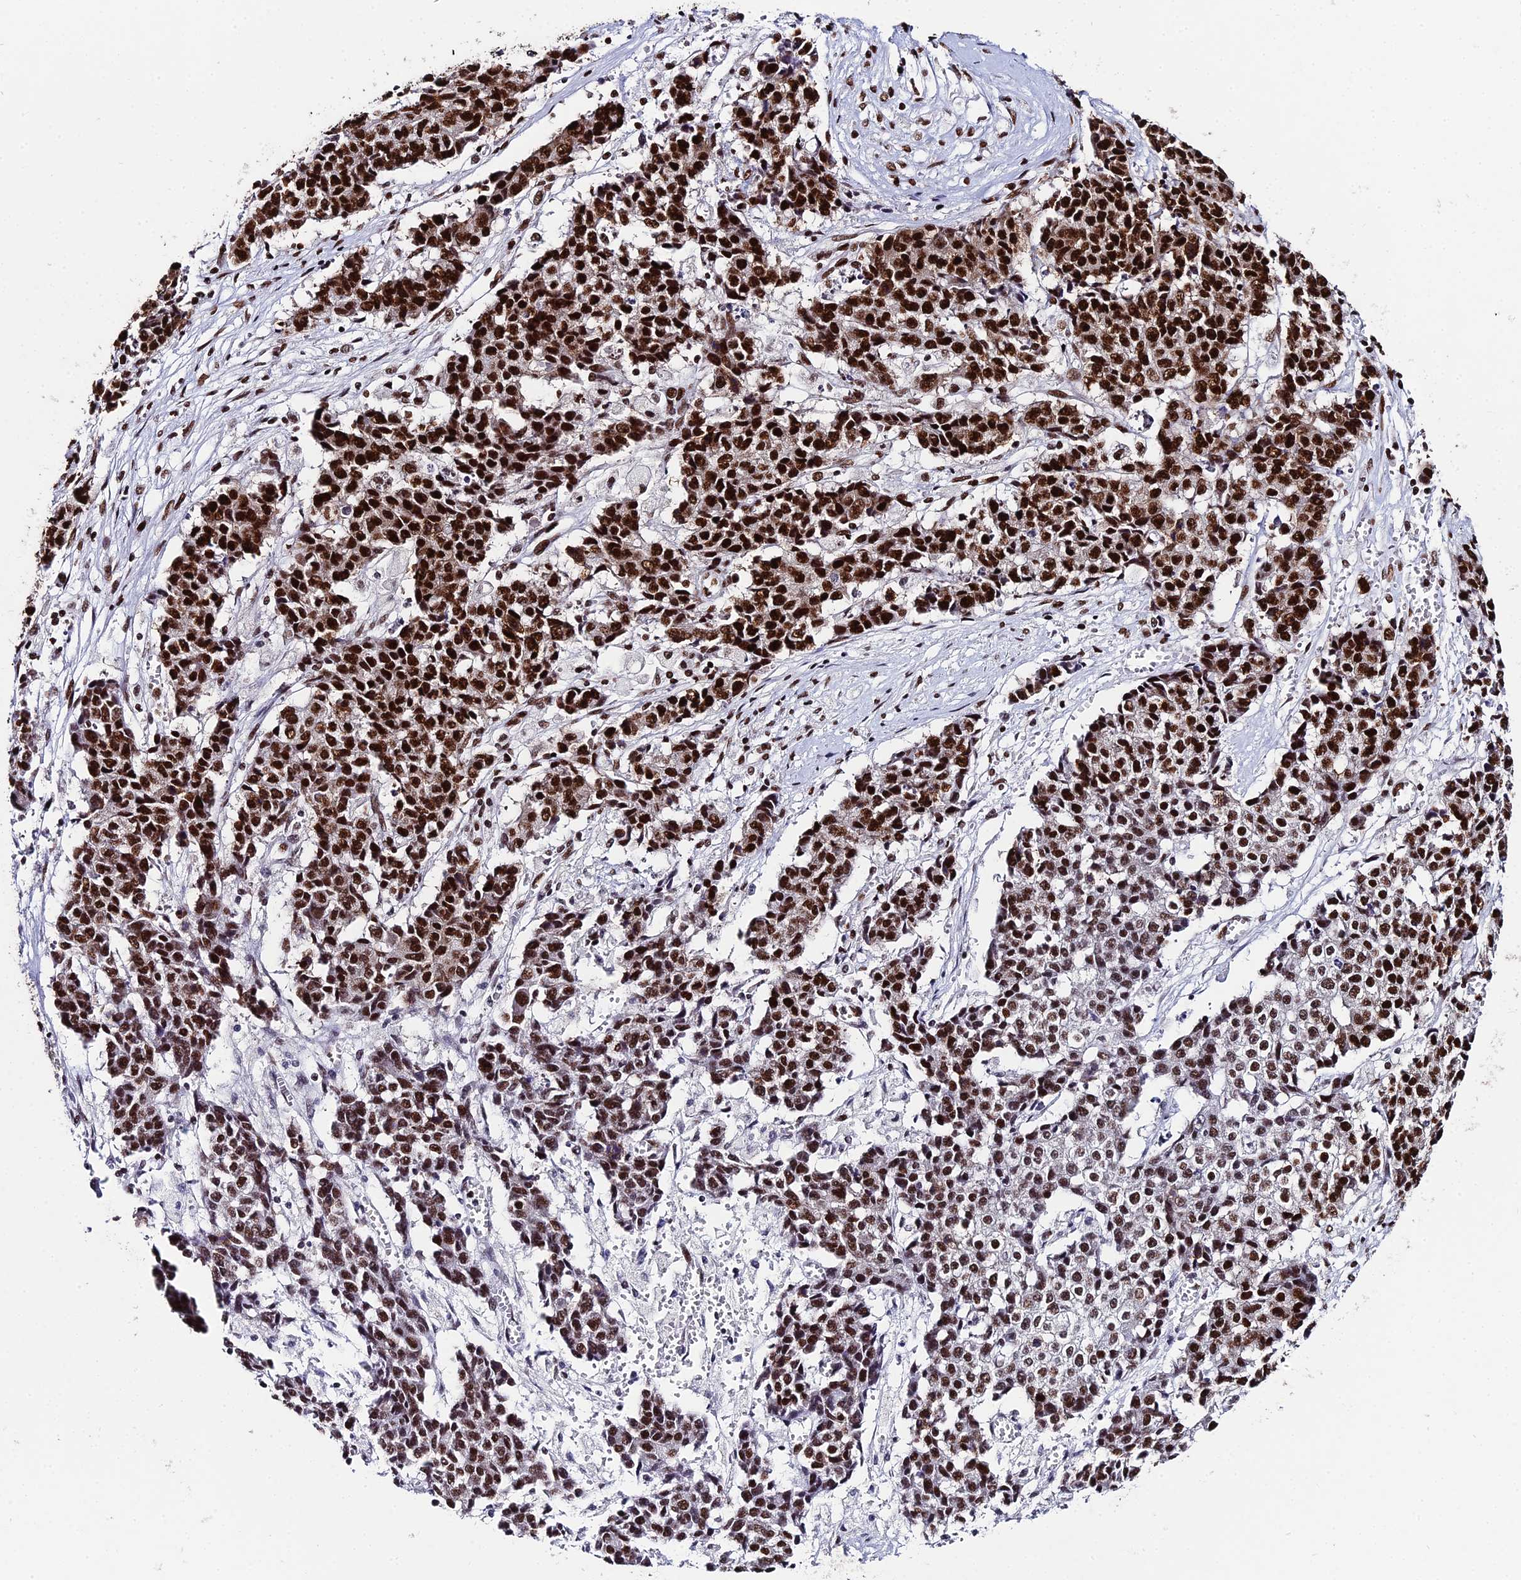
{"staining": {"intensity": "strong", "quantity": ">75%", "location": "nuclear"}, "tissue": "ovarian cancer", "cell_type": "Tumor cells", "image_type": "cancer", "snomed": [{"axis": "morphology", "description": "Carcinoma, endometroid"}, {"axis": "topography", "description": "Ovary"}], "caption": "Strong nuclear expression for a protein is identified in about >75% of tumor cells of ovarian endometroid carcinoma using immunohistochemistry.", "gene": "HNRNPH1", "patient": {"sex": "female", "age": 42}}